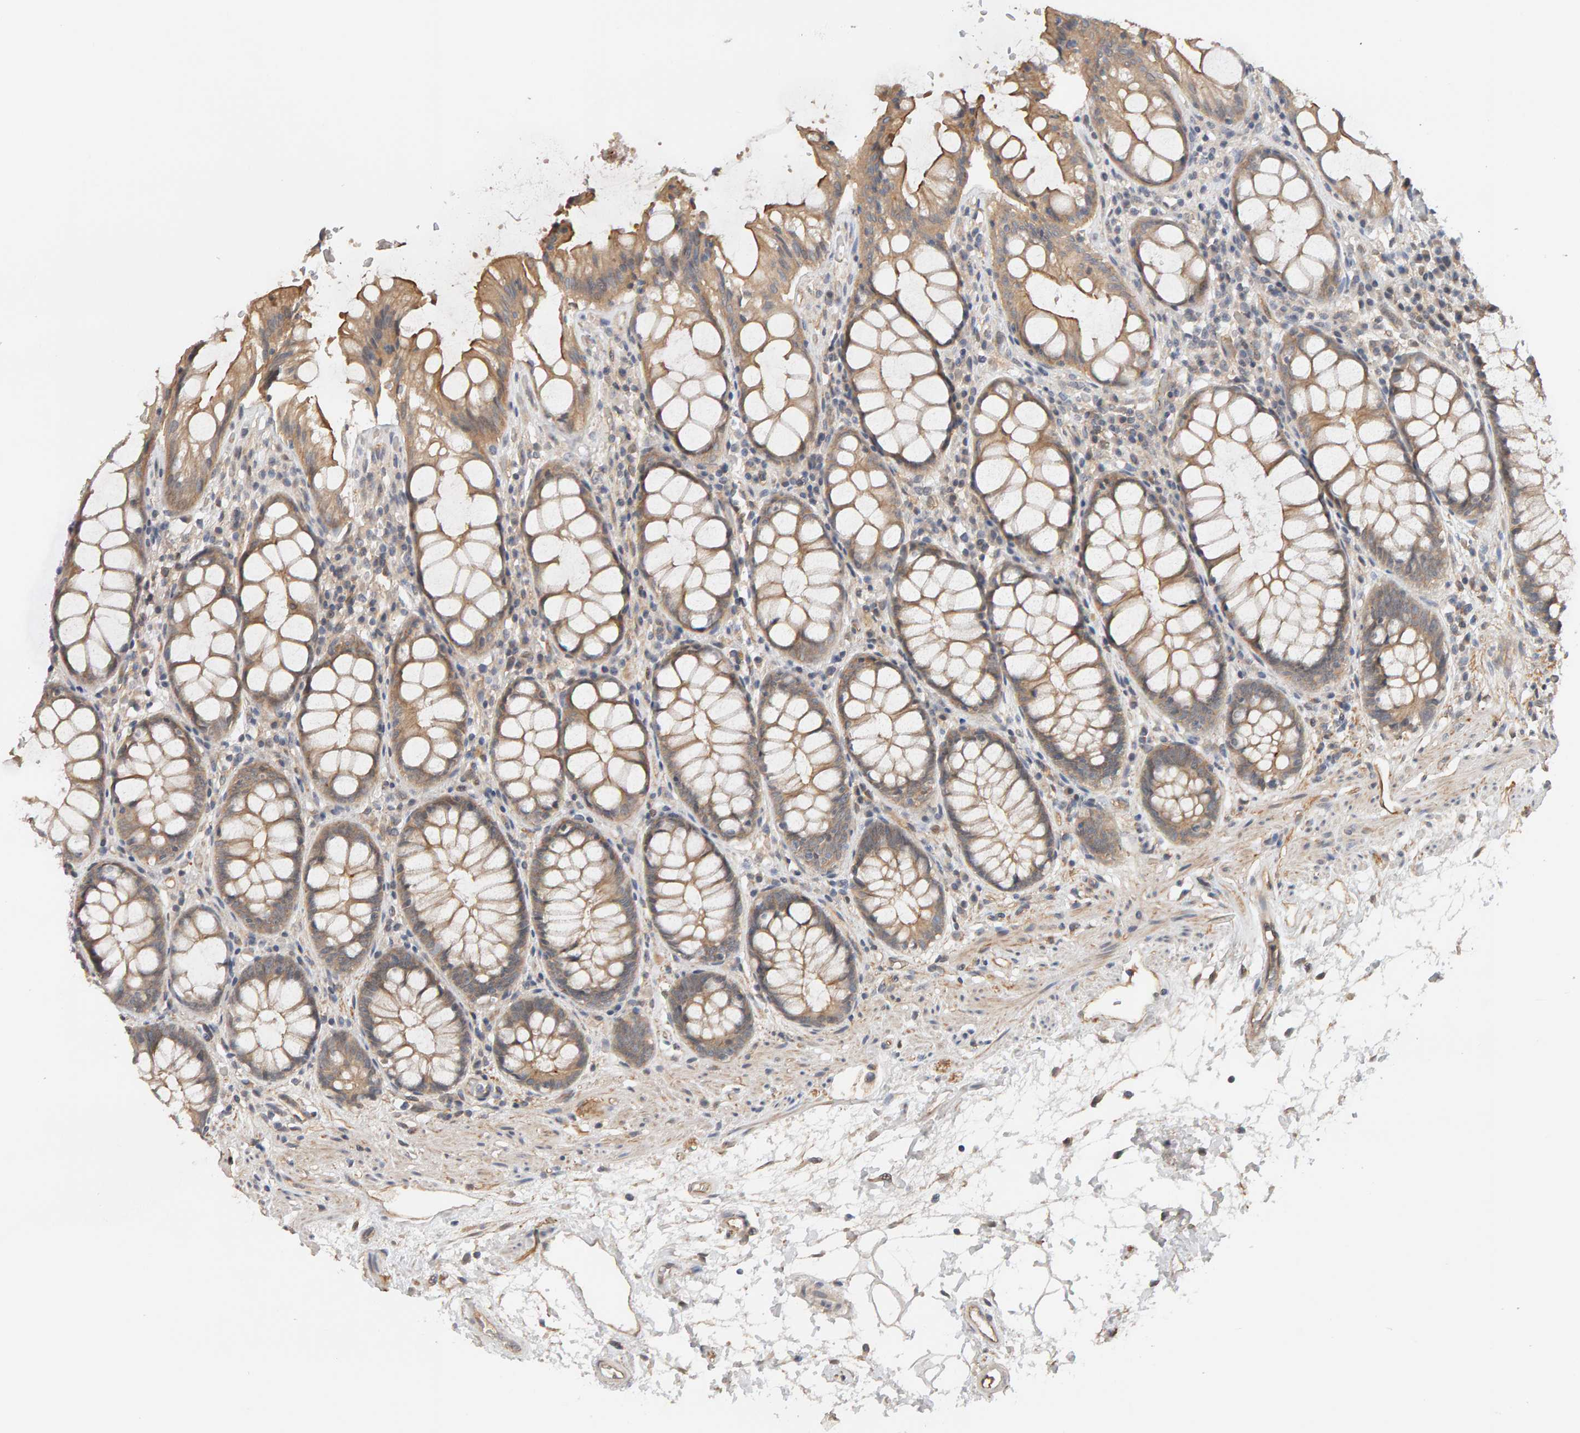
{"staining": {"intensity": "weak", "quantity": ">75%", "location": "cytoplasmic/membranous"}, "tissue": "rectum", "cell_type": "Glandular cells", "image_type": "normal", "snomed": [{"axis": "morphology", "description": "Normal tissue, NOS"}, {"axis": "topography", "description": "Rectum"}], "caption": "This micrograph displays IHC staining of benign human rectum, with low weak cytoplasmic/membranous staining in approximately >75% of glandular cells.", "gene": "PPP1R16A", "patient": {"sex": "male", "age": 64}}